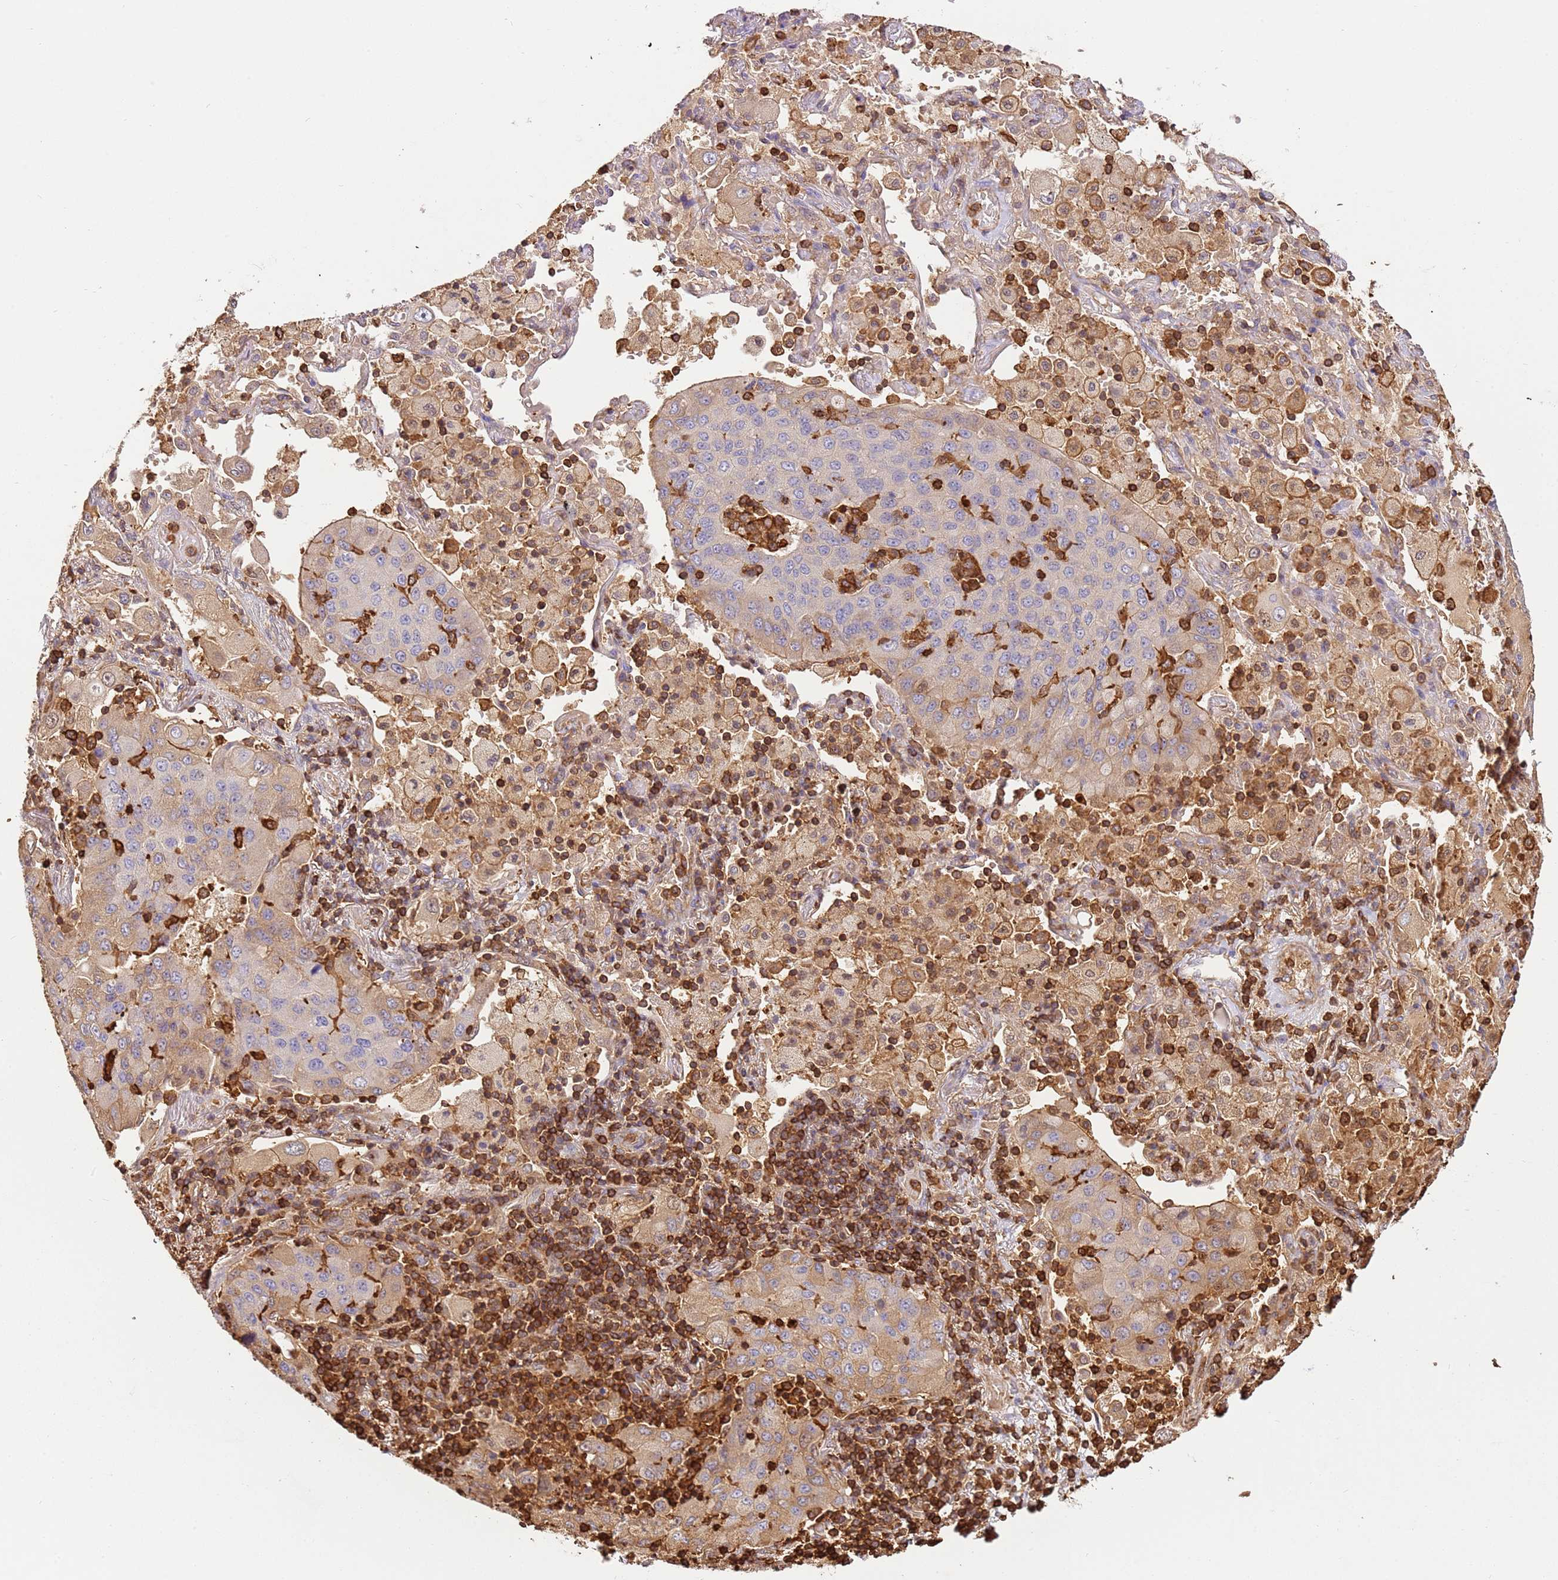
{"staining": {"intensity": "weak", "quantity": "<25%", "location": "cytoplasmic/membranous"}, "tissue": "lung cancer", "cell_type": "Tumor cells", "image_type": "cancer", "snomed": [{"axis": "morphology", "description": "Squamous cell carcinoma, NOS"}, {"axis": "topography", "description": "Lung"}], "caption": "The photomicrograph demonstrates no significant staining in tumor cells of squamous cell carcinoma (lung). The staining was performed using DAB to visualize the protein expression in brown, while the nuclei were stained in blue with hematoxylin (Magnification: 20x).", "gene": "OR6P1", "patient": {"sex": "male", "age": 74}}